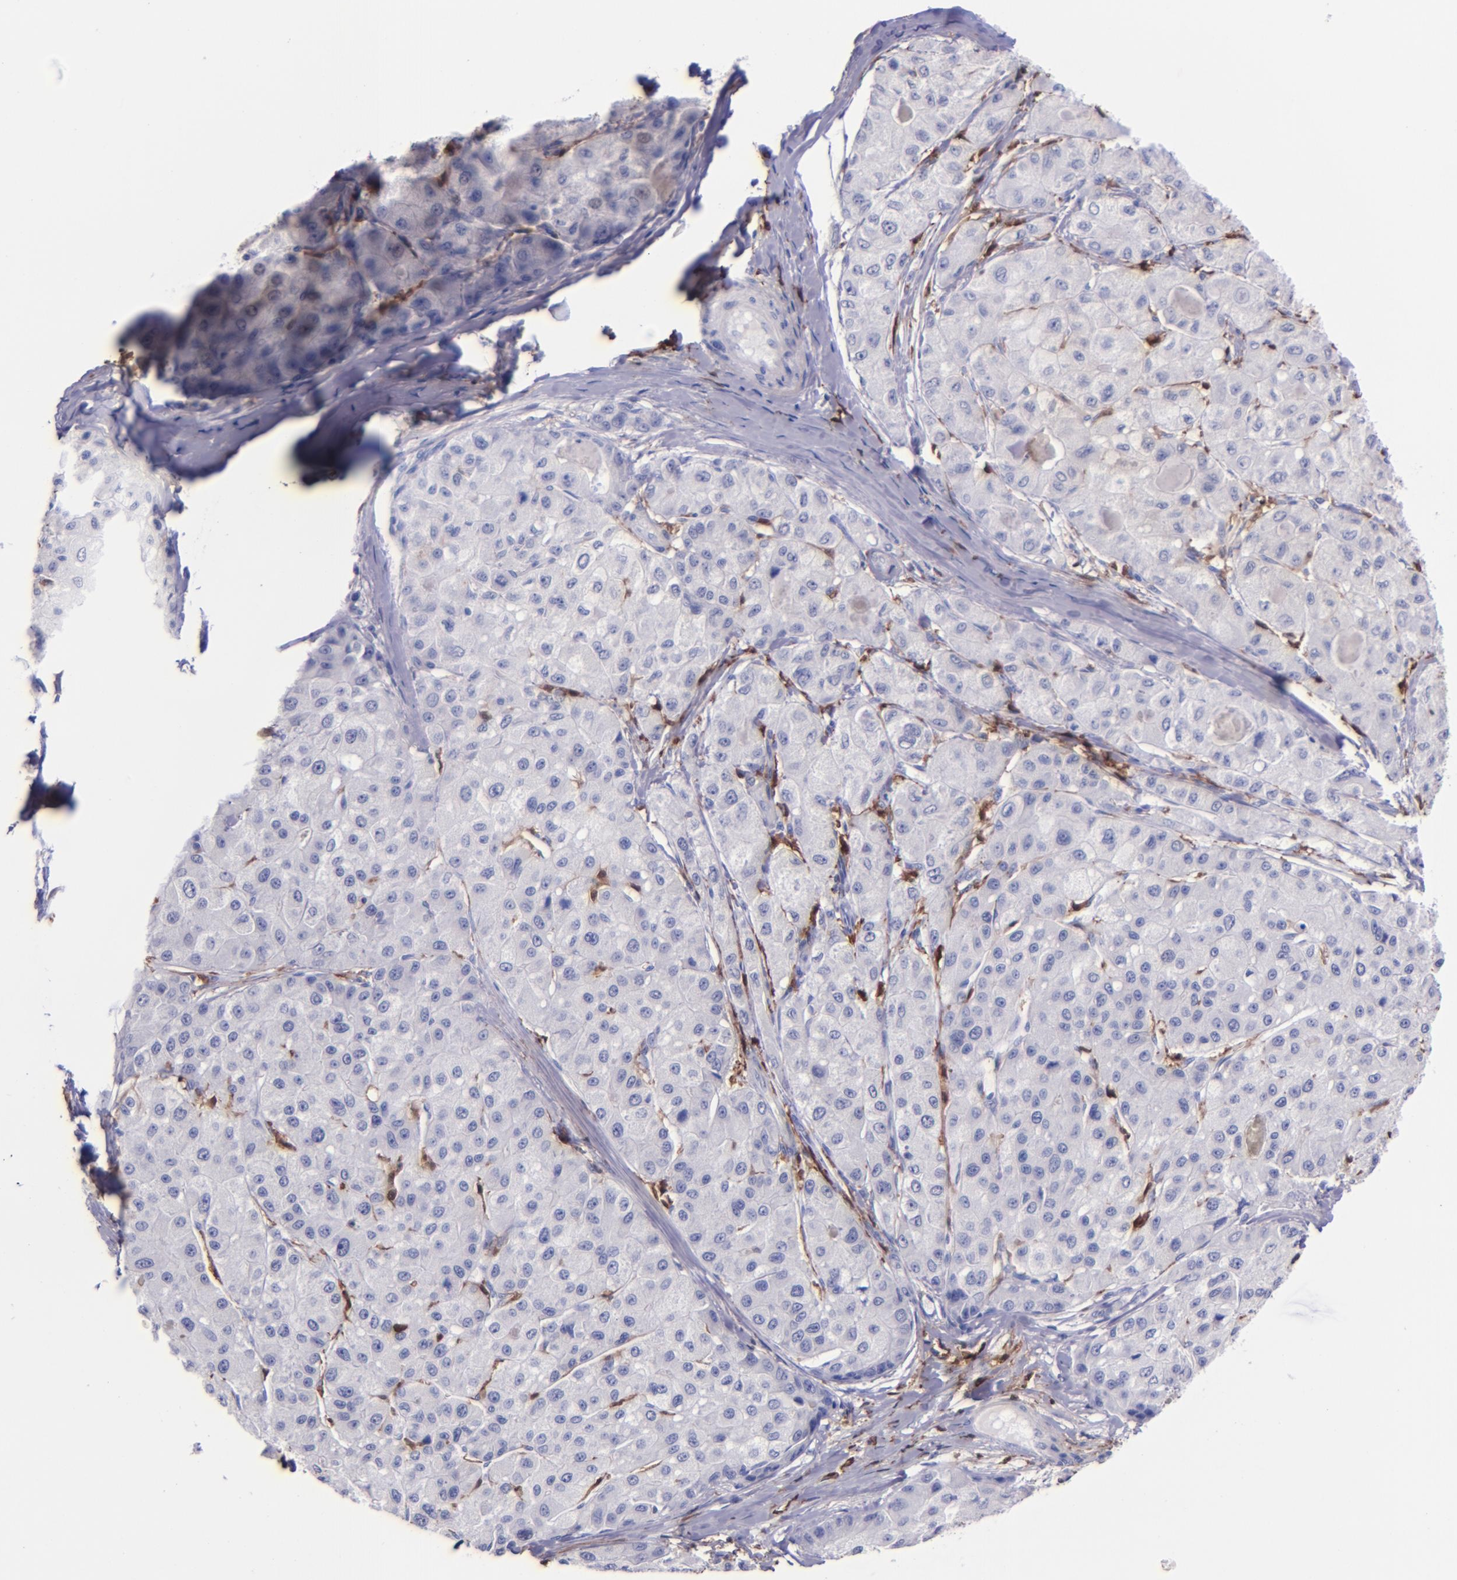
{"staining": {"intensity": "negative", "quantity": "none", "location": "none"}, "tissue": "liver cancer", "cell_type": "Tumor cells", "image_type": "cancer", "snomed": [{"axis": "morphology", "description": "Carcinoma, Hepatocellular, NOS"}, {"axis": "topography", "description": "Liver"}], "caption": "Immunohistochemistry (IHC) of liver cancer (hepatocellular carcinoma) demonstrates no expression in tumor cells.", "gene": "F13A1", "patient": {"sex": "male", "age": 80}}